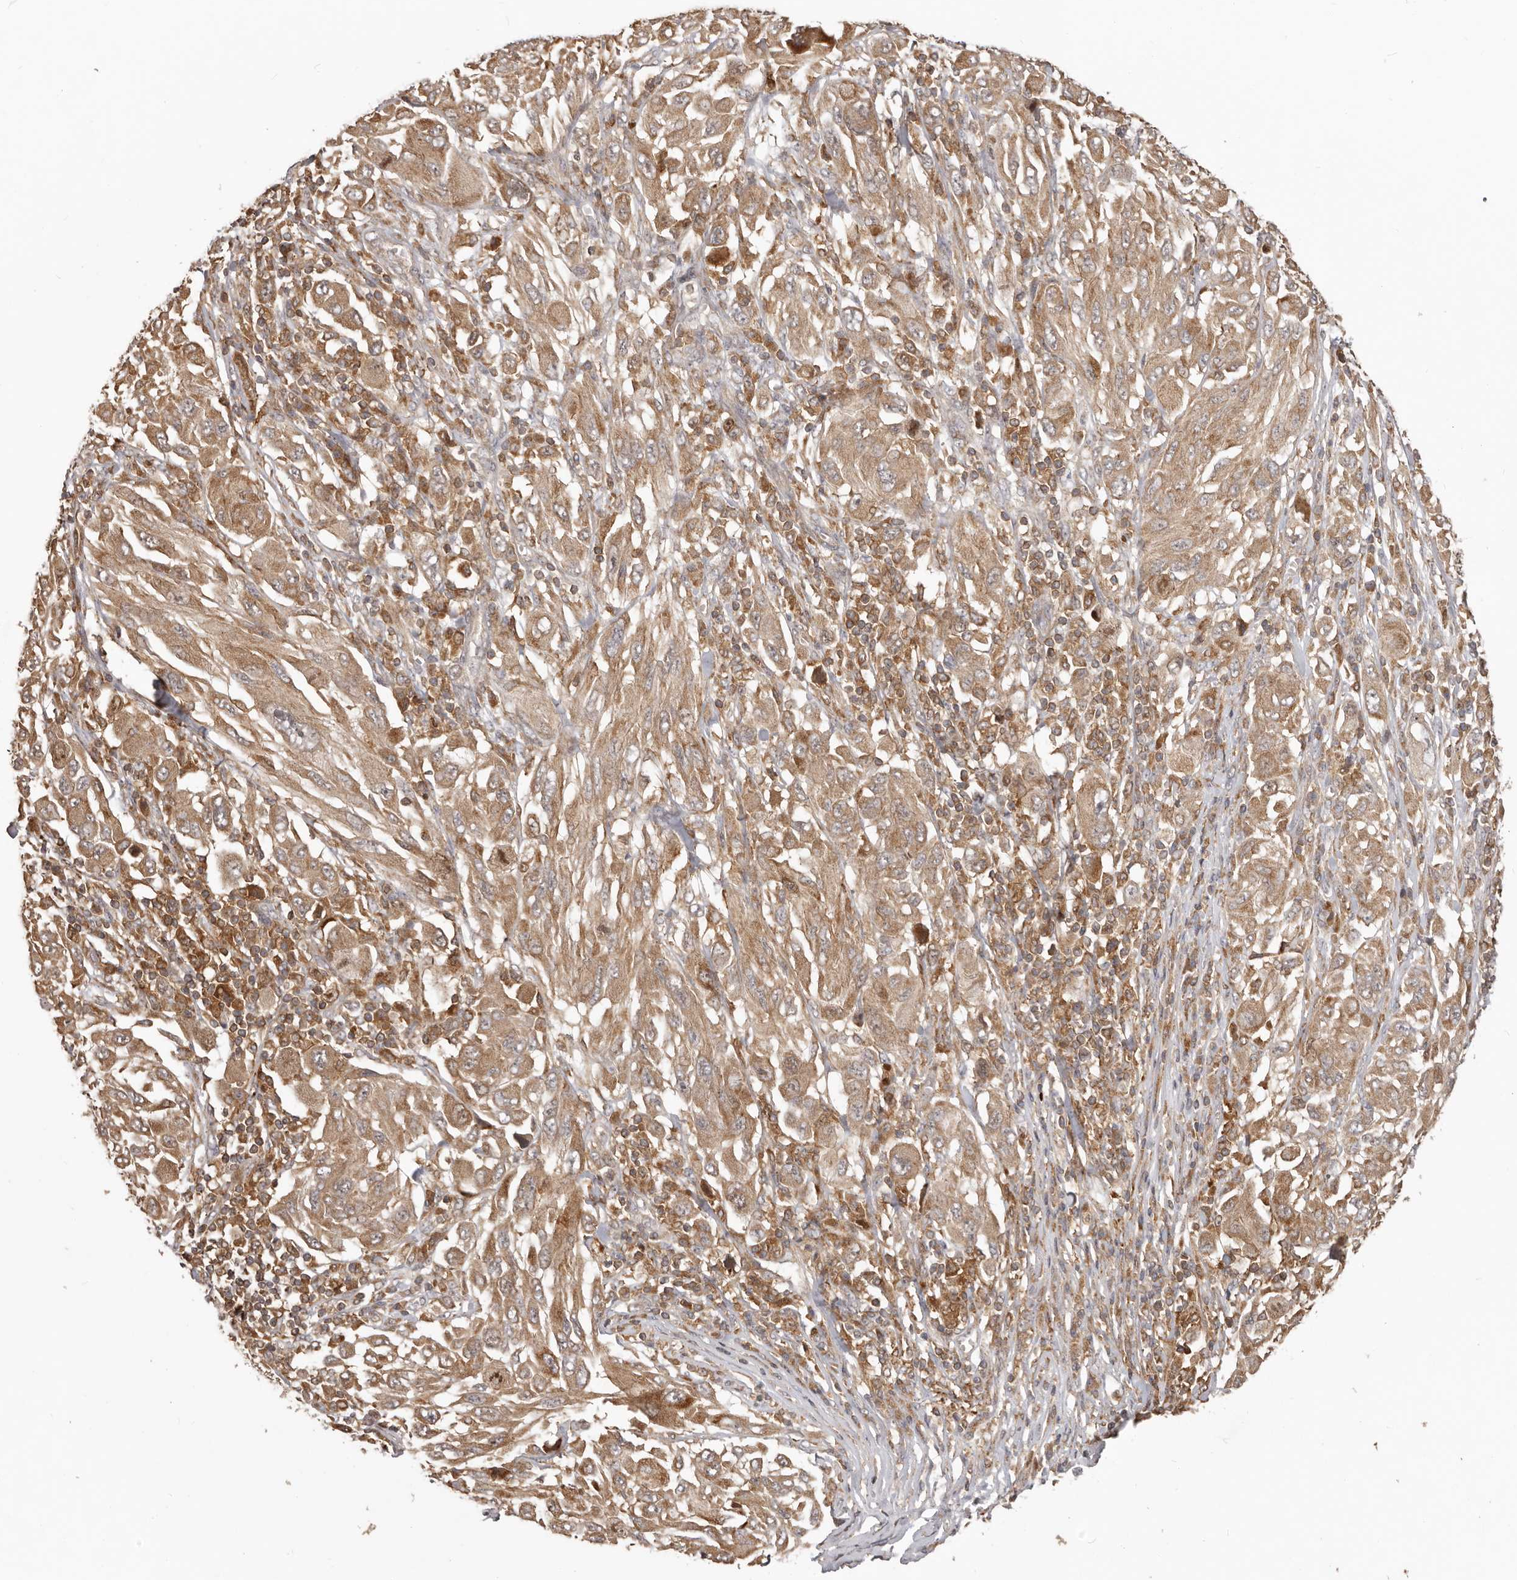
{"staining": {"intensity": "moderate", "quantity": ">75%", "location": "cytoplasmic/membranous"}, "tissue": "melanoma", "cell_type": "Tumor cells", "image_type": "cancer", "snomed": [{"axis": "morphology", "description": "Malignant melanoma, NOS"}, {"axis": "topography", "description": "Skin"}], "caption": "Melanoma was stained to show a protein in brown. There is medium levels of moderate cytoplasmic/membranous staining in about >75% of tumor cells.", "gene": "RNF187", "patient": {"sex": "female", "age": 91}}